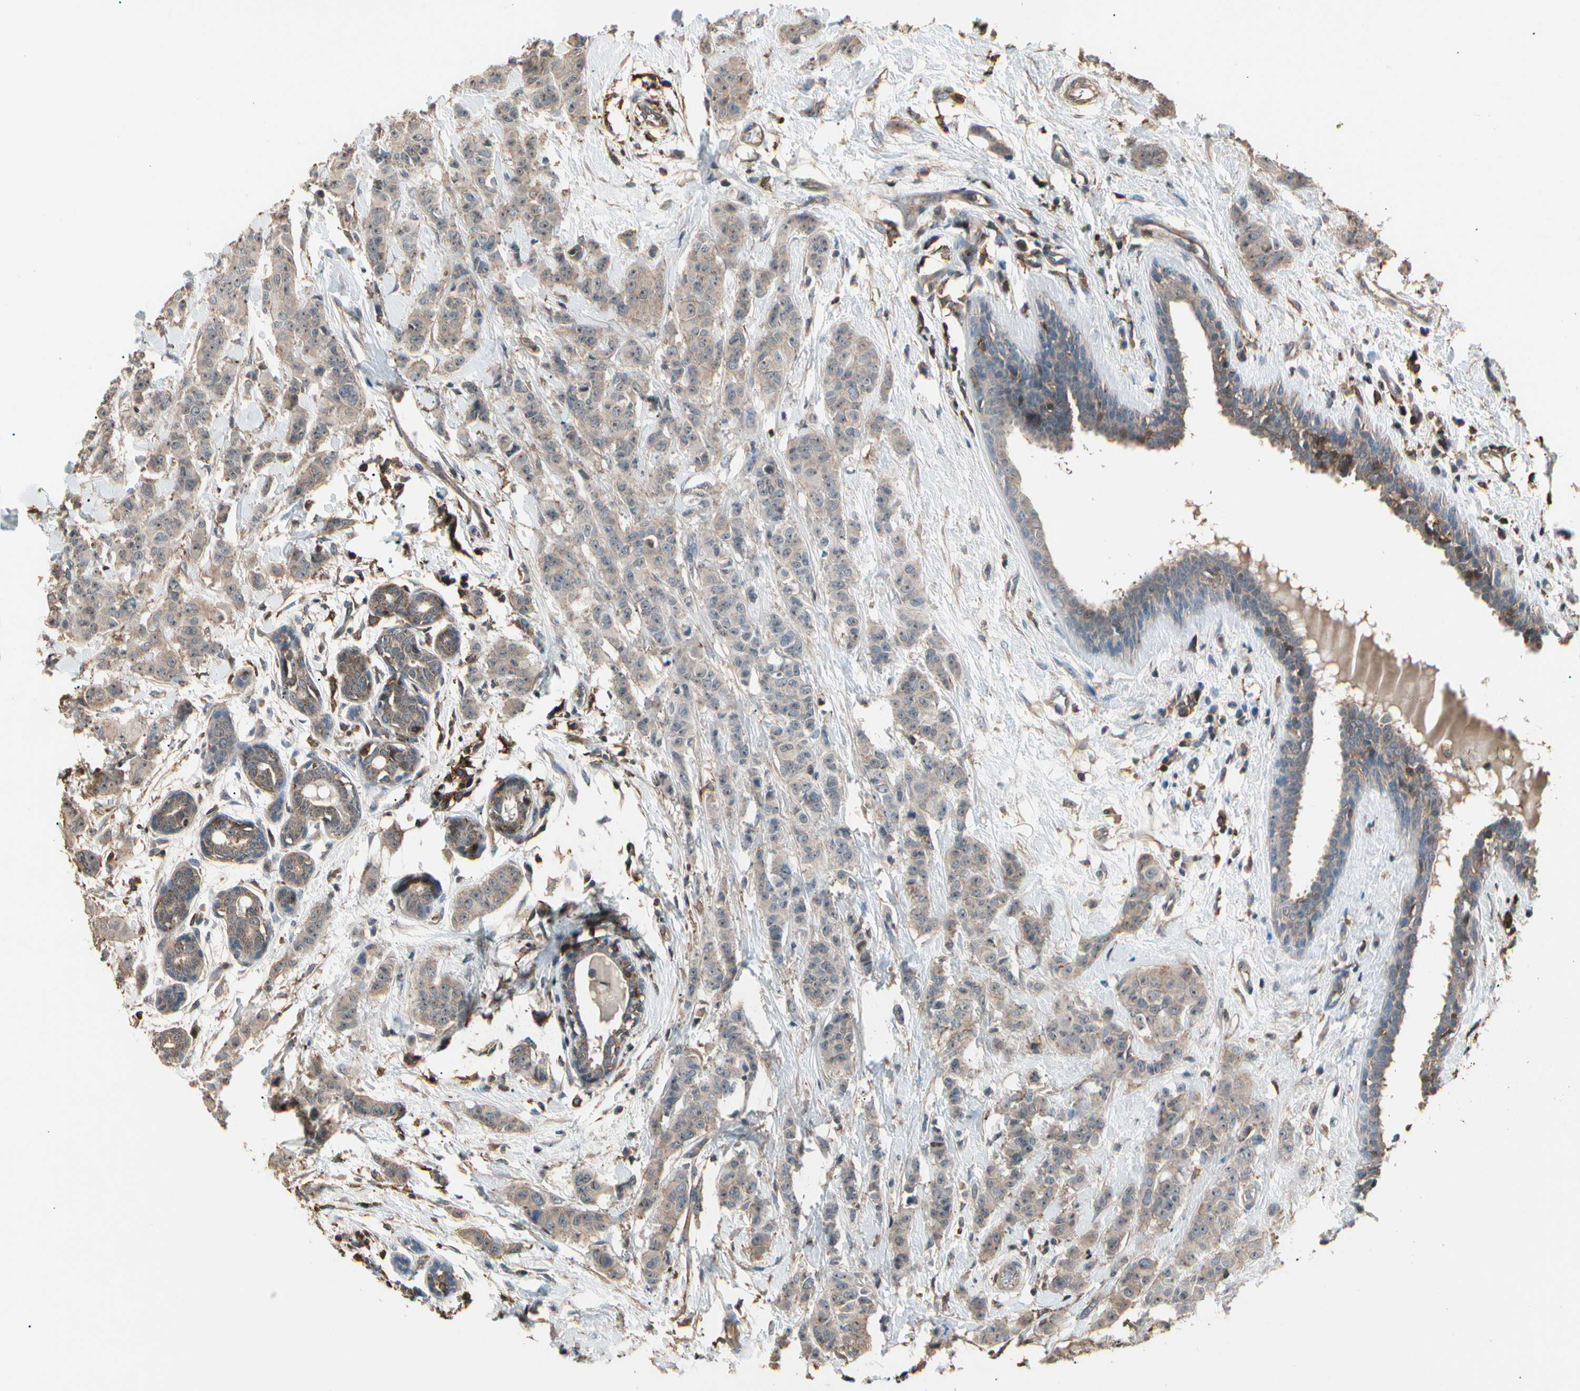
{"staining": {"intensity": "weak", "quantity": ">75%", "location": "cytoplasmic/membranous"}, "tissue": "breast cancer", "cell_type": "Tumor cells", "image_type": "cancer", "snomed": [{"axis": "morphology", "description": "Normal tissue, NOS"}, {"axis": "morphology", "description": "Duct carcinoma"}, {"axis": "topography", "description": "Breast"}], "caption": "Brown immunohistochemical staining in human breast infiltrating ductal carcinoma shows weak cytoplasmic/membranous positivity in about >75% of tumor cells.", "gene": "MAPK13", "patient": {"sex": "female", "age": 40}}